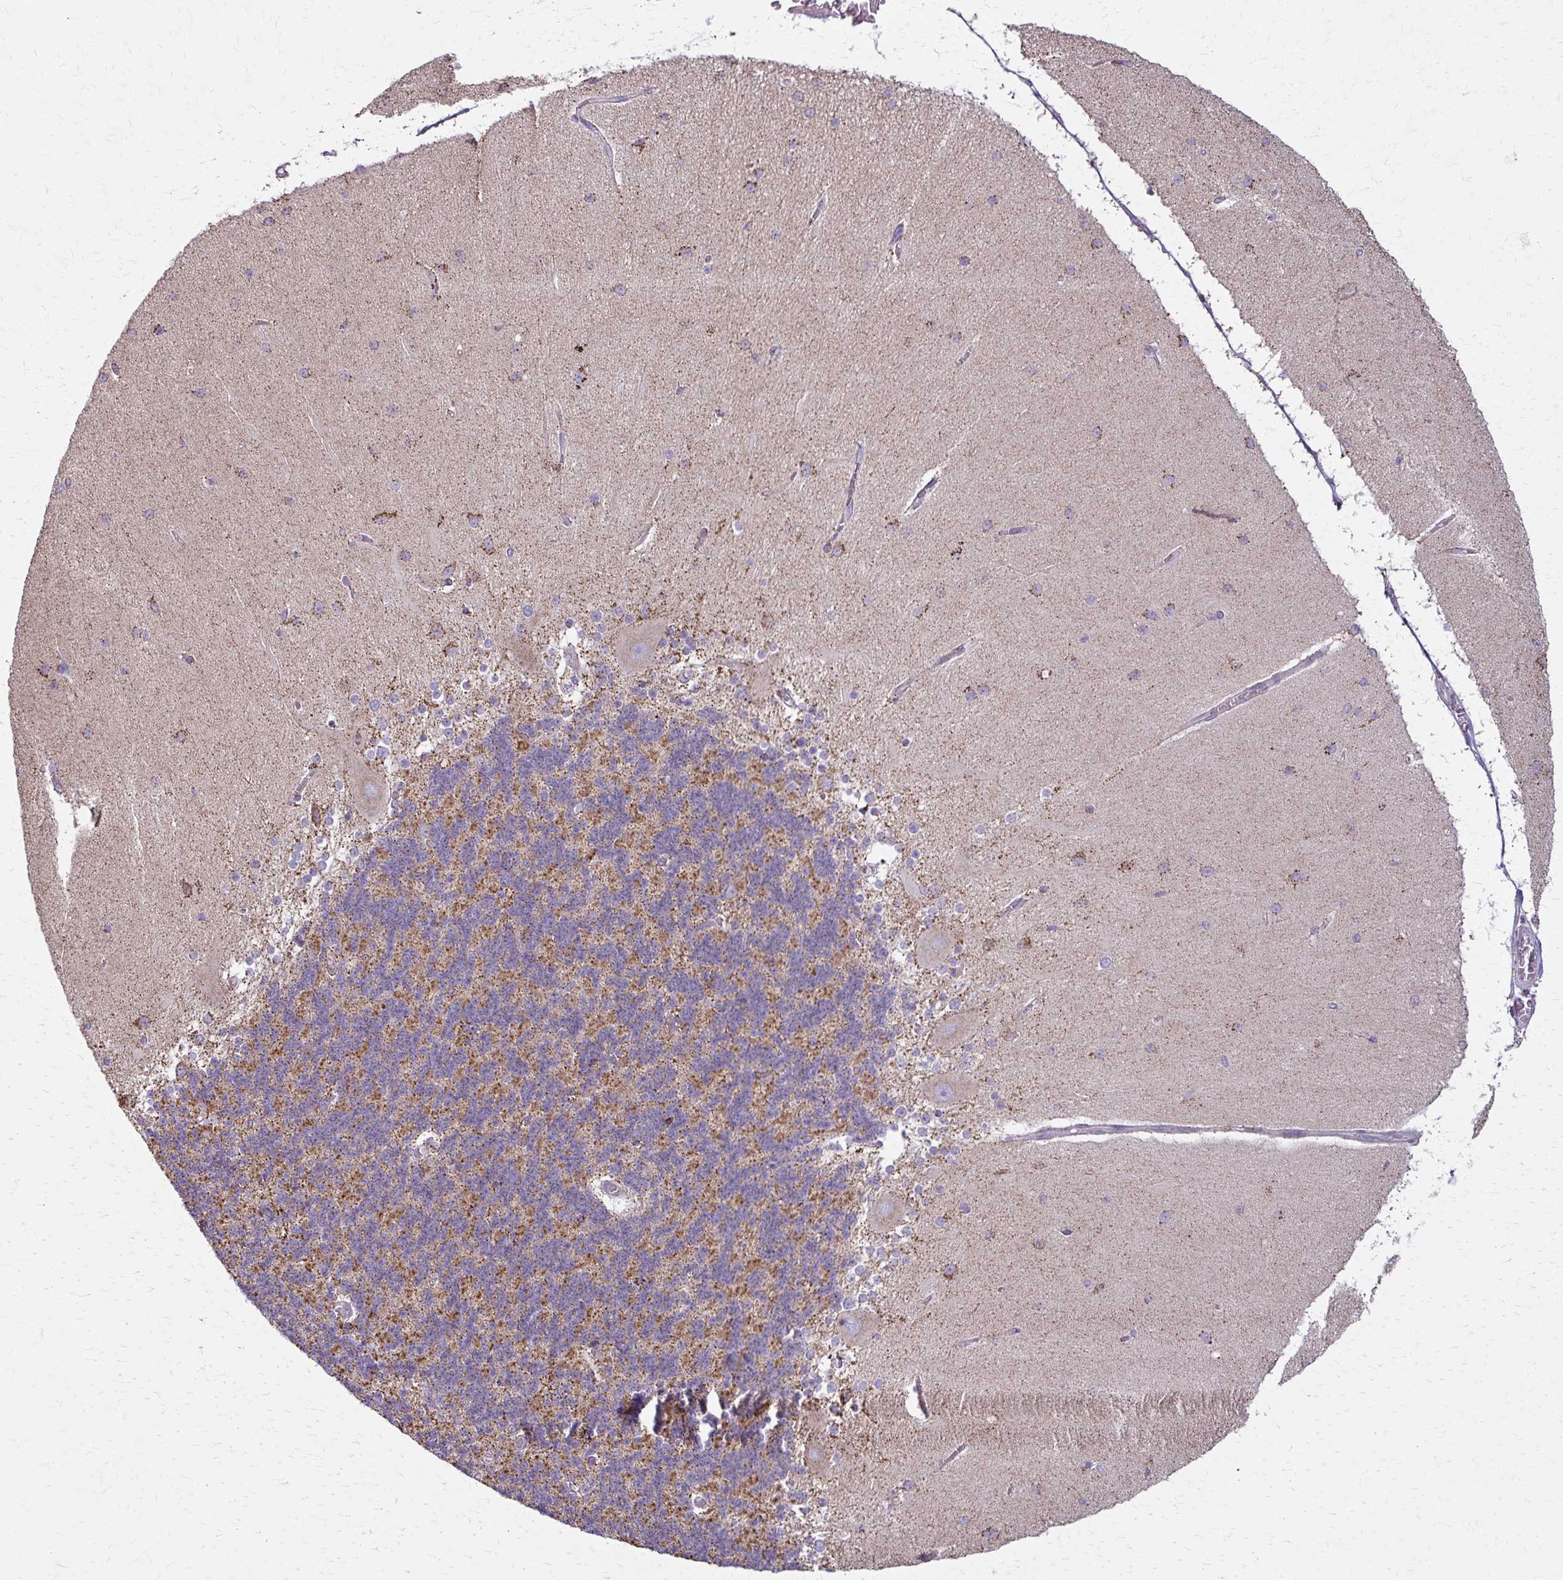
{"staining": {"intensity": "moderate", "quantity": "25%-75%", "location": "cytoplasmic/membranous"}, "tissue": "cerebellum", "cell_type": "Cells in granular layer", "image_type": "normal", "snomed": [{"axis": "morphology", "description": "Normal tissue, NOS"}, {"axis": "topography", "description": "Cerebellum"}], "caption": "A histopathology image showing moderate cytoplasmic/membranous staining in about 25%-75% of cells in granular layer in benign cerebellum, as visualized by brown immunohistochemical staining.", "gene": "TVP23A", "patient": {"sex": "female", "age": 54}}